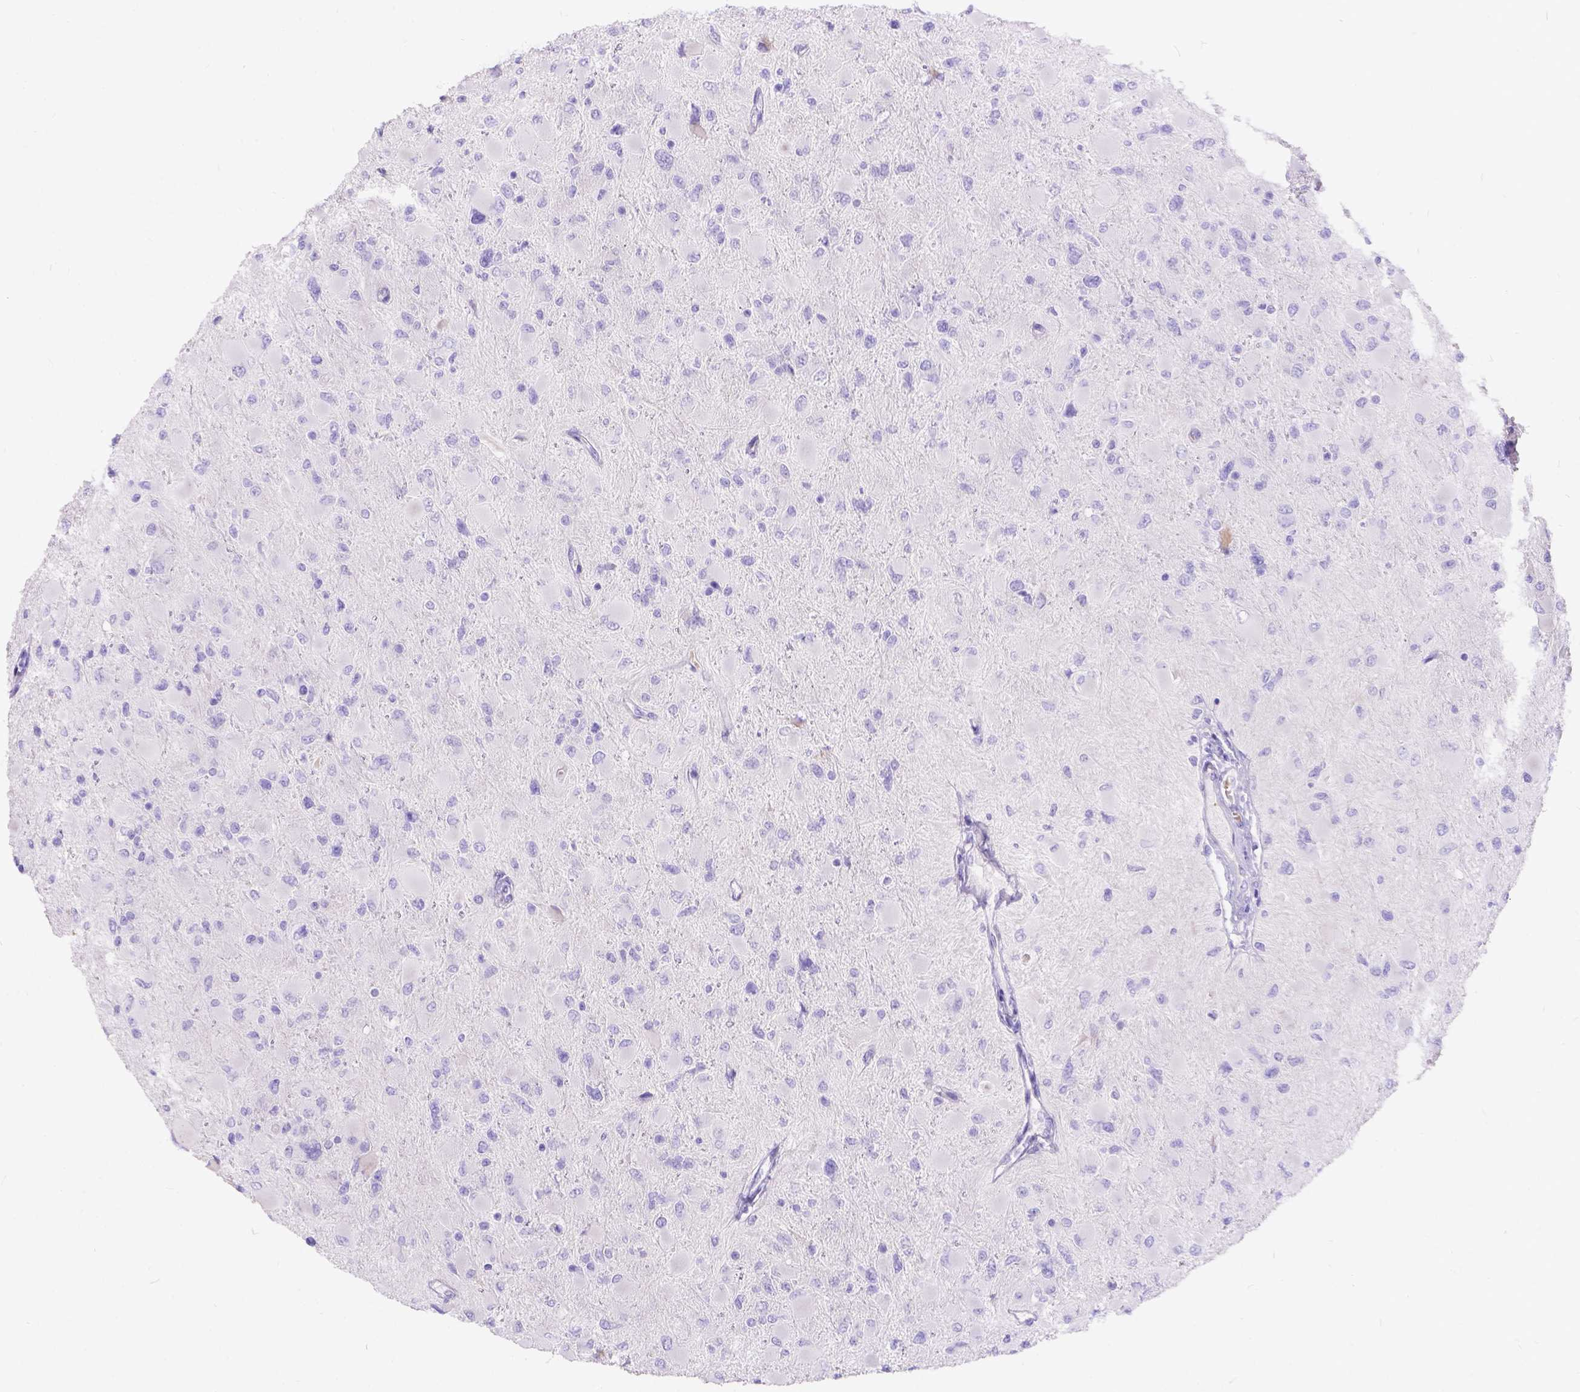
{"staining": {"intensity": "negative", "quantity": "none", "location": "none"}, "tissue": "glioma", "cell_type": "Tumor cells", "image_type": "cancer", "snomed": [{"axis": "morphology", "description": "Glioma, malignant, High grade"}, {"axis": "topography", "description": "Cerebral cortex"}], "caption": "This is a micrograph of immunohistochemistry staining of malignant glioma (high-grade), which shows no positivity in tumor cells.", "gene": "KLHL10", "patient": {"sex": "female", "age": 36}}